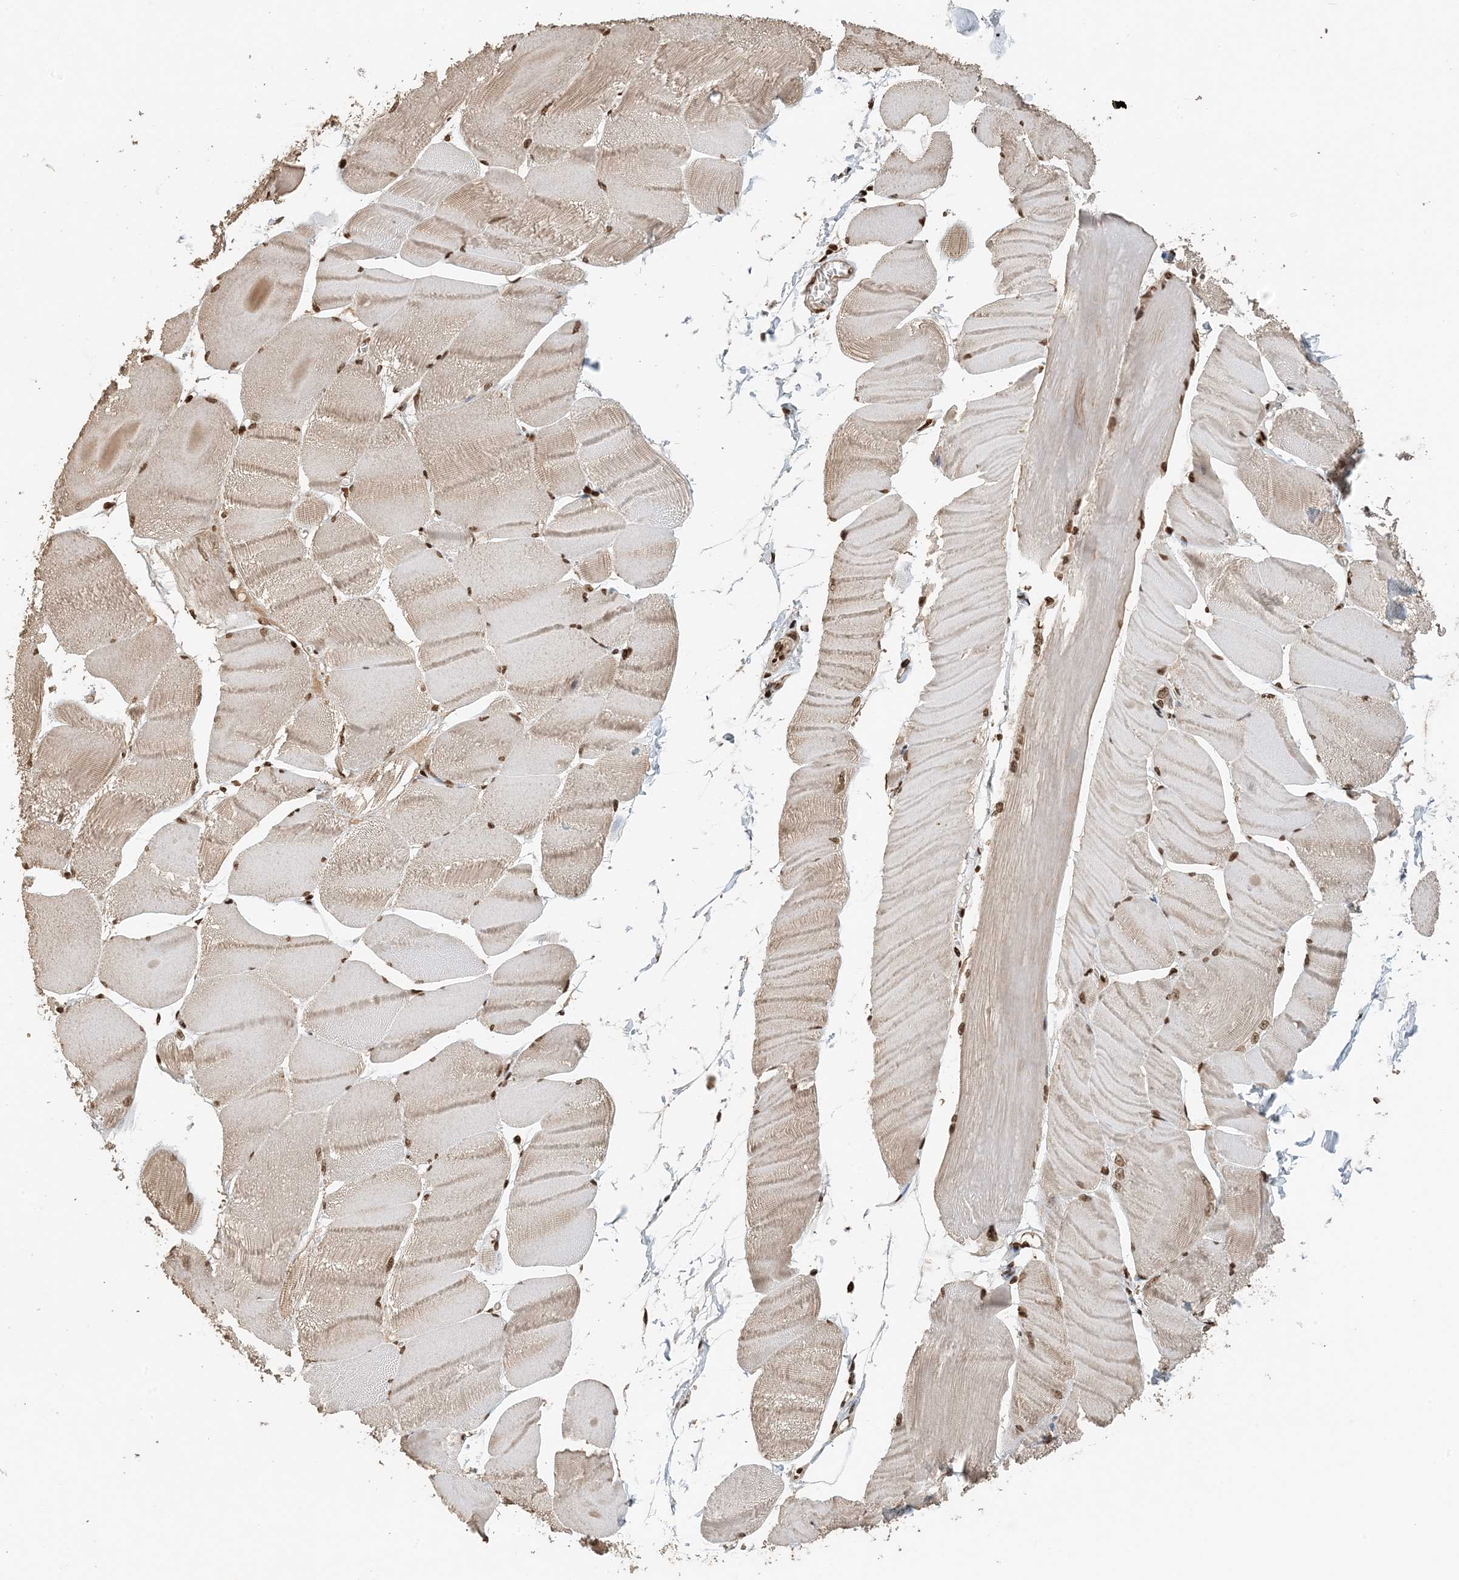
{"staining": {"intensity": "moderate", "quantity": ">75%", "location": "nuclear"}, "tissue": "skeletal muscle", "cell_type": "Myocytes", "image_type": "normal", "snomed": [{"axis": "morphology", "description": "Normal tissue, NOS"}, {"axis": "morphology", "description": "Basal cell carcinoma"}, {"axis": "topography", "description": "Skeletal muscle"}], "caption": "Moderate nuclear positivity is seen in approximately >75% of myocytes in benign skeletal muscle. Nuclei are stained in blue.", "gene": "H3", "patient": {"sex": "female", "age": 64}}